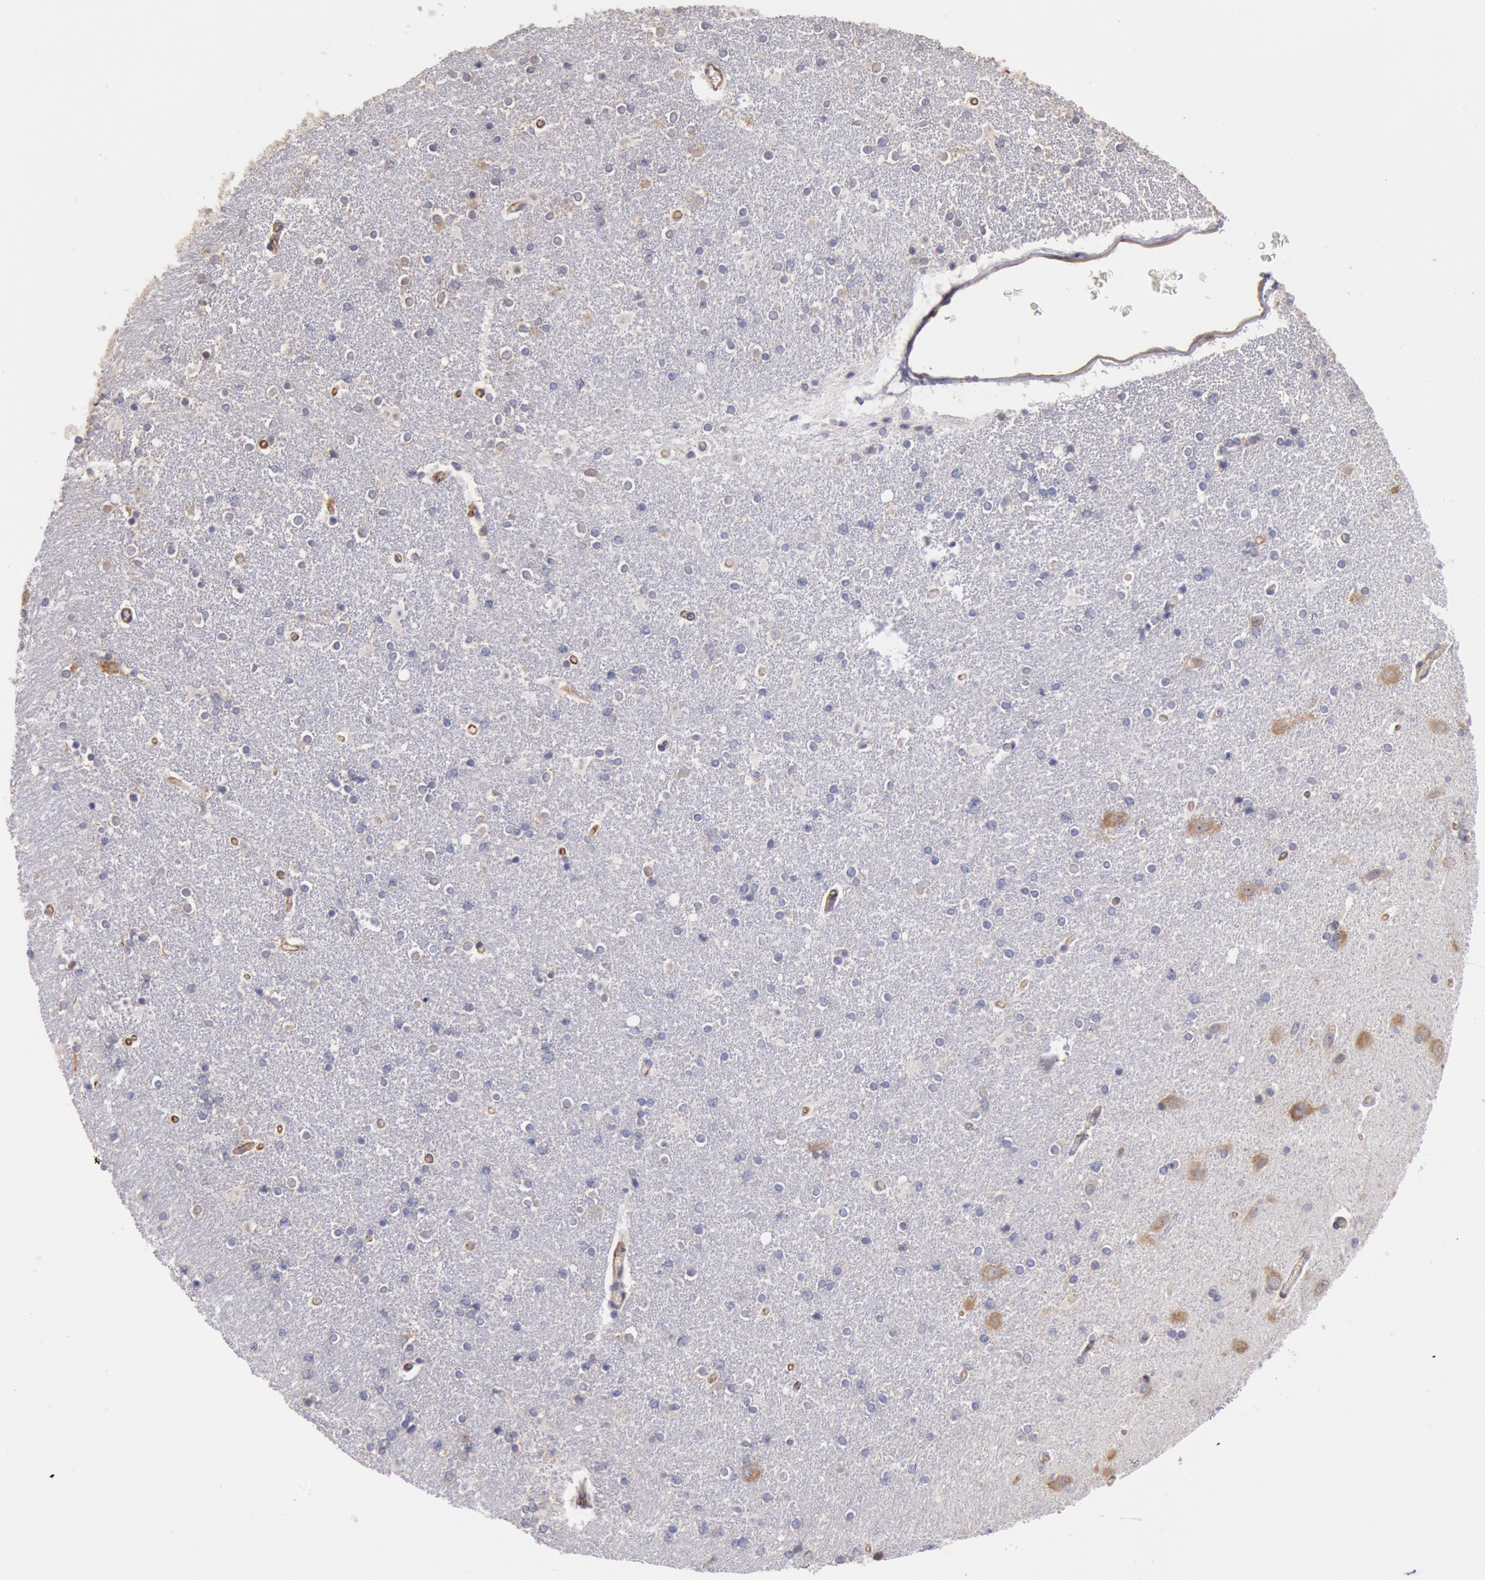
{"staining": {"intensity": "weak", "quantity": "<25%", "location": "cytoplasmic/membranous"}, "tissue": "caudate", "cell_type": "Glial cells", "image_type": "normal", "snomed": [{"axis": "morphology", "description": "Normal tissue, NOS"}, {"axis": "topography", "description": "Lateral ventricle wall"}], "caption": "Immunohistochemistry of unremarkable human caudate shows no staining in glial cells.", "gene": "DRG1", "patient": {"sex": "female", "age": 54}}